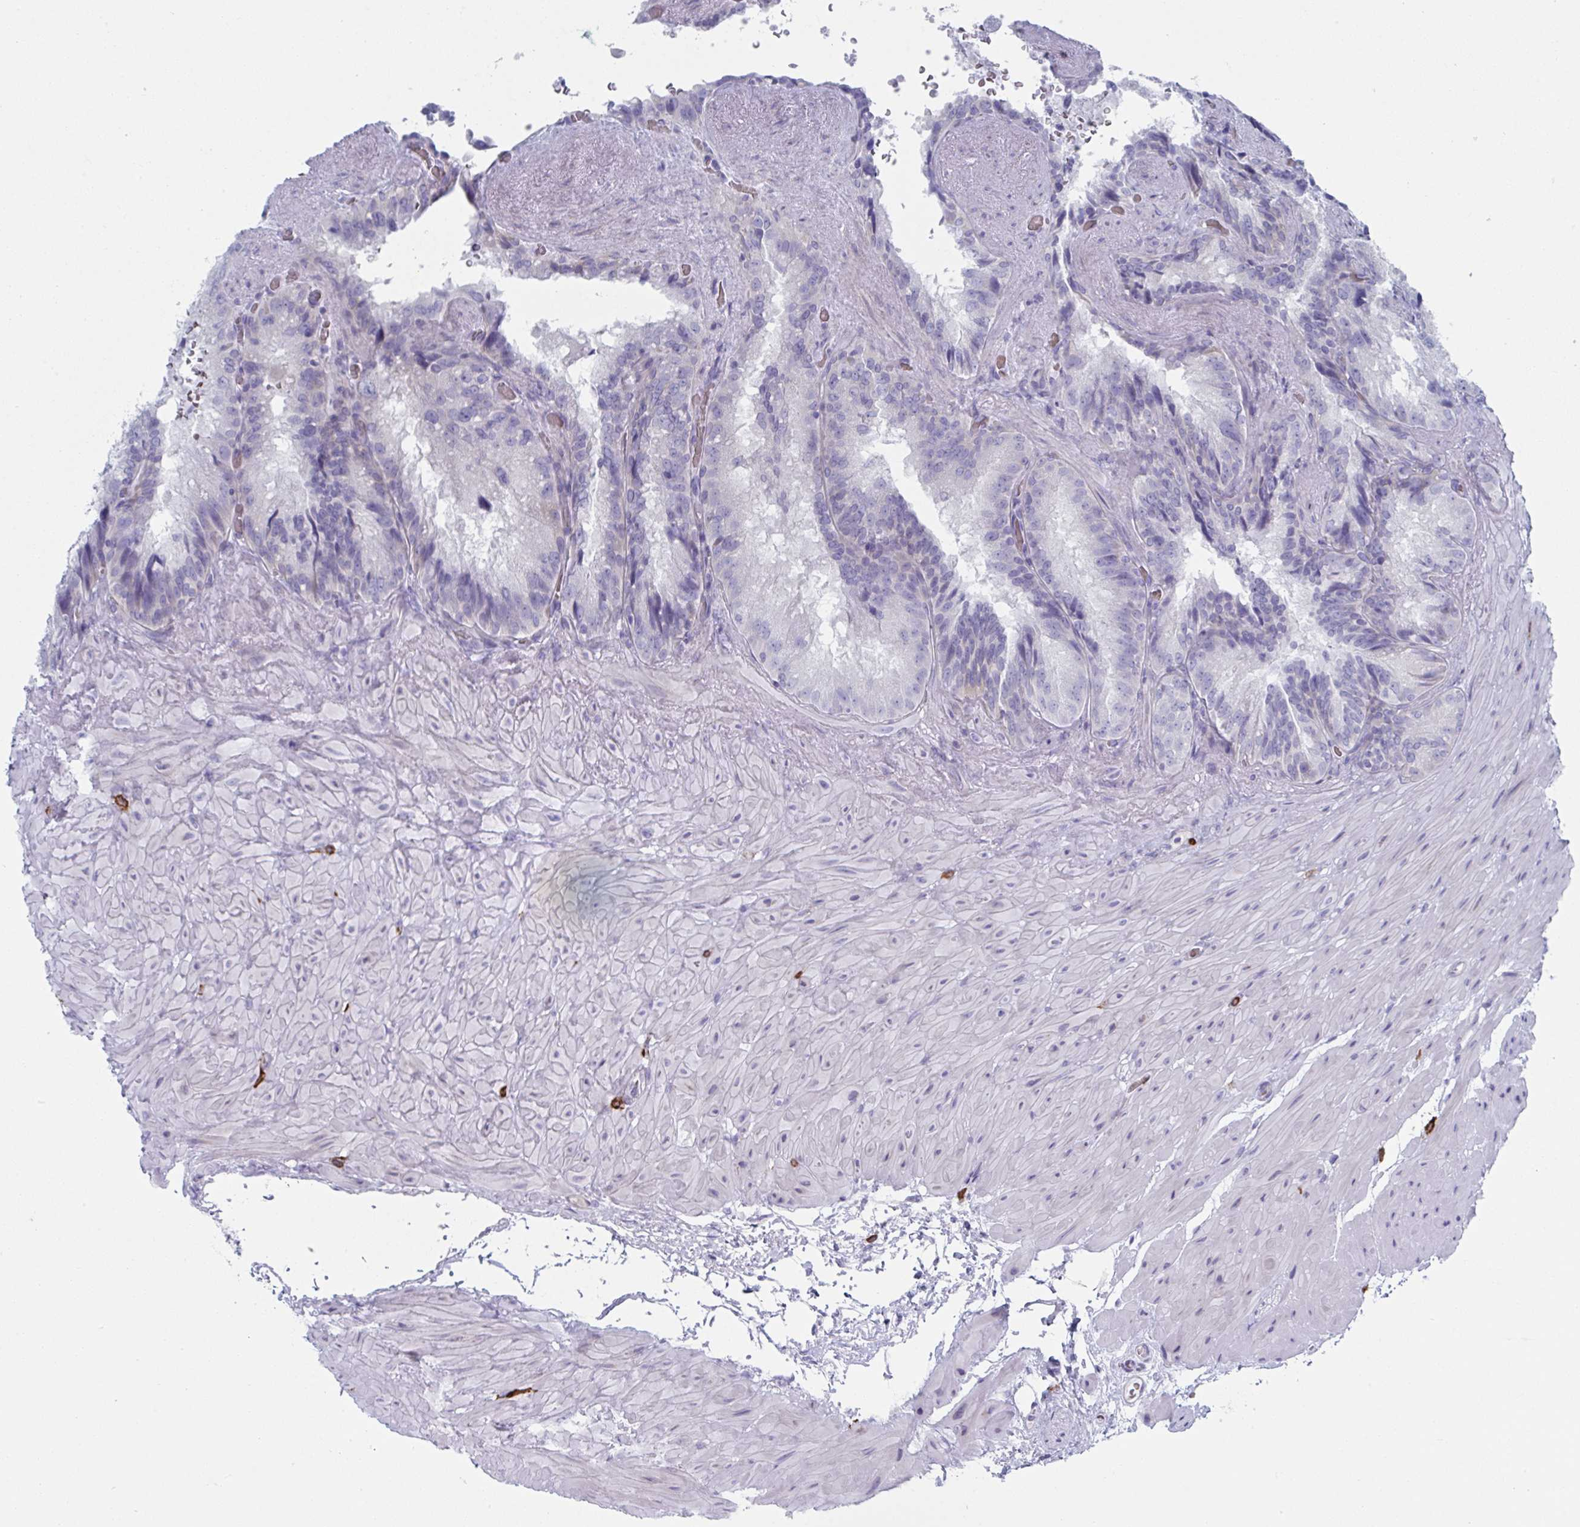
{"staining": {"intensity": "negative", "quantity": "none", "location": "none"}, "tissue": "seminal vesicle", "cell_type": "Glandular cells", "image_type": "normal", "snomed": [{"axis": "morphology", "description": "Normal tissue, NOS"}, {"axis": "topography", "description": "Seminal veicle"}], "caption": "The image reveals no staining of glandular cells in benign seminal vesicle. The staining is performed using DAB brown chromogen with nuclei counter-stained in using hematoxylin.", "gene": "ZNF684", "patient": {"sex": "male", "age": 60}}